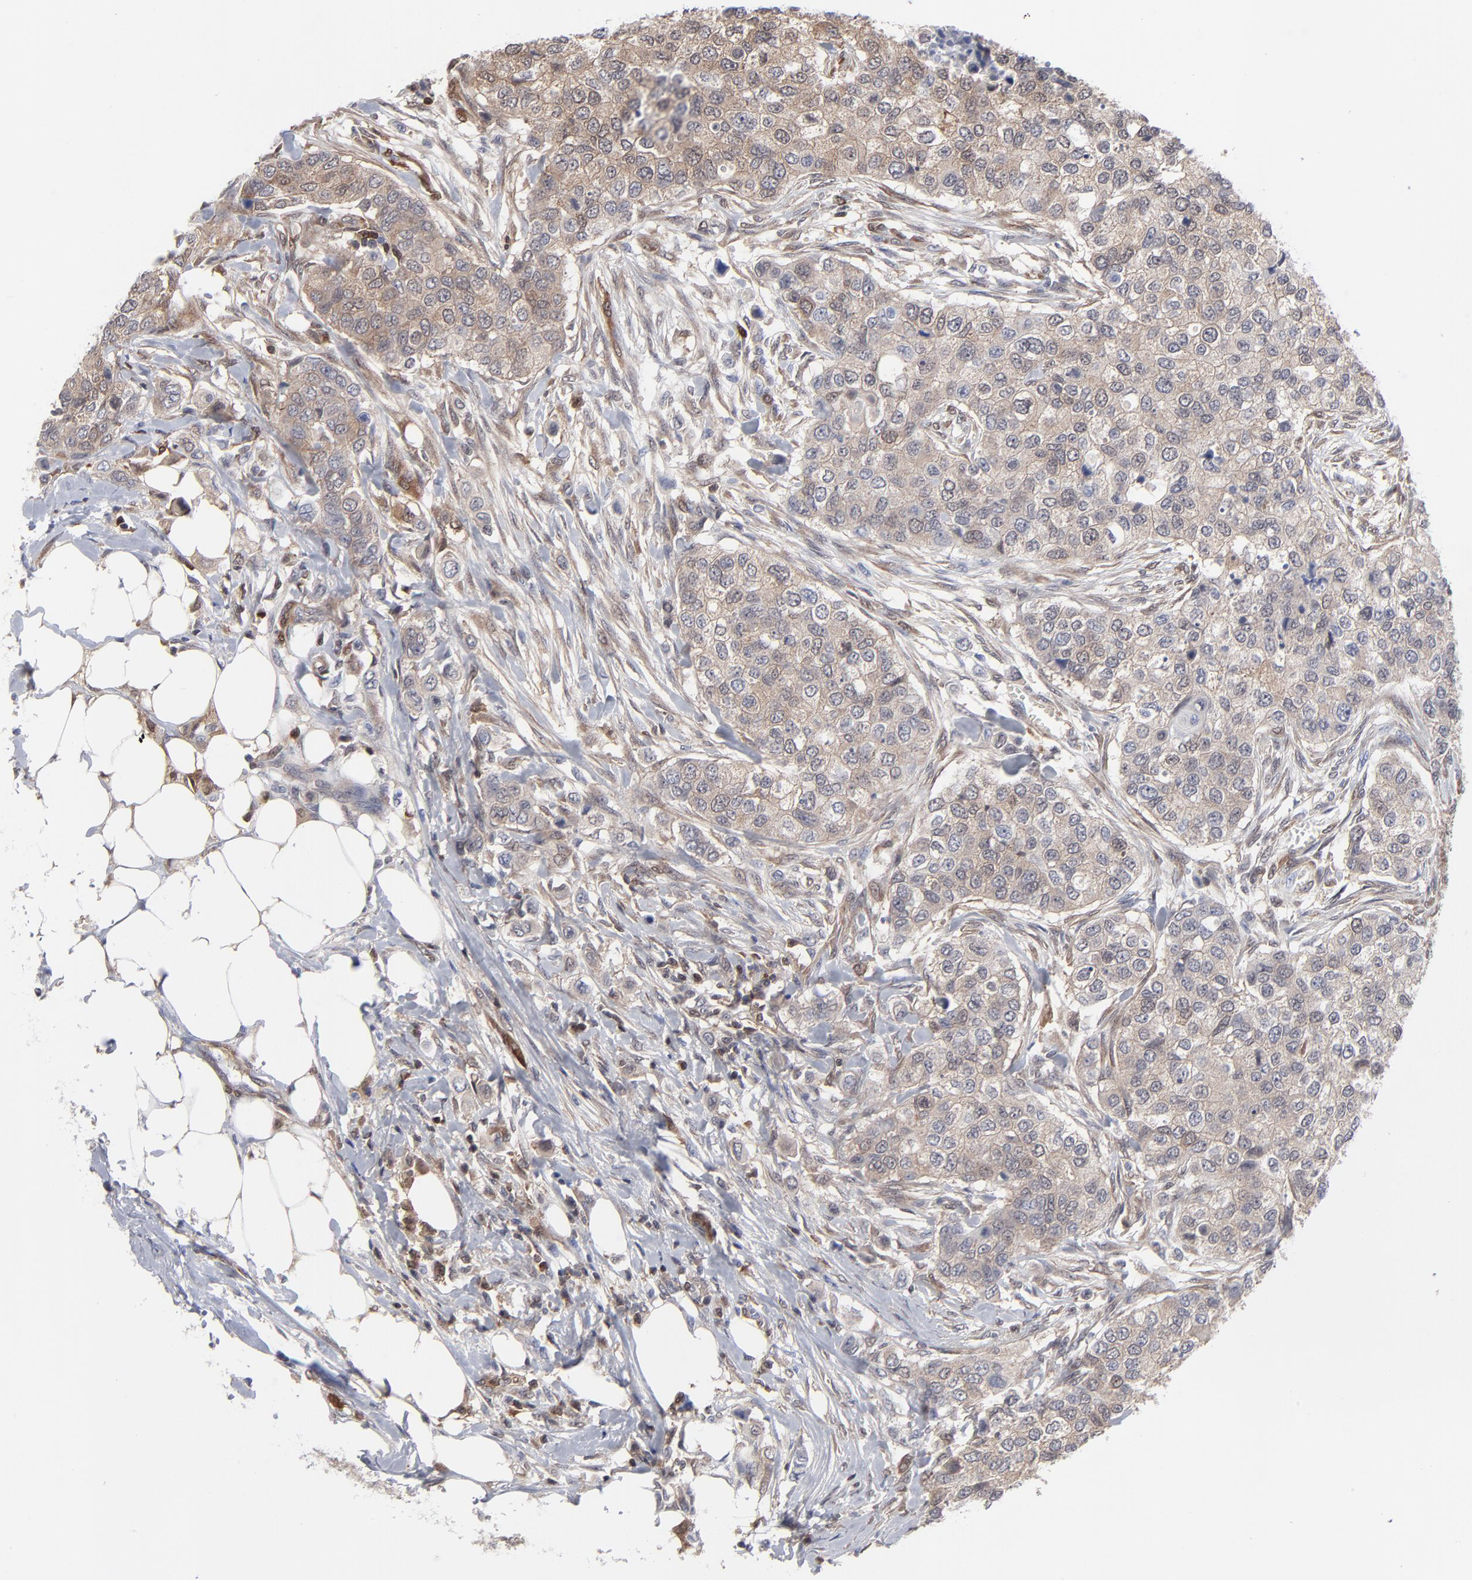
{"staining": {"intensity": "moderate", "quantity": ">75%", "location": "cytoplasmic/membranous"}, "tissue": "breast cancer", "cell_type": "Tumor cells", "image_type": "cancer", "snomed": [{"axis": "morphology", "description": "Normal tissue, NOS"}, {"axis": "morphology", "description": "Duct carcinoma"}, {"axis": "topography", "description": "Breast"}], "caption": "A micrograph showing moderate cytoplasmic/membranous staining in approximately >75% of tumor cells in breast cancer, as visualized by brown immunohistochemical staining.", "gene": "MAP2K1", "patient": {"sex": "female", "age": 49}}